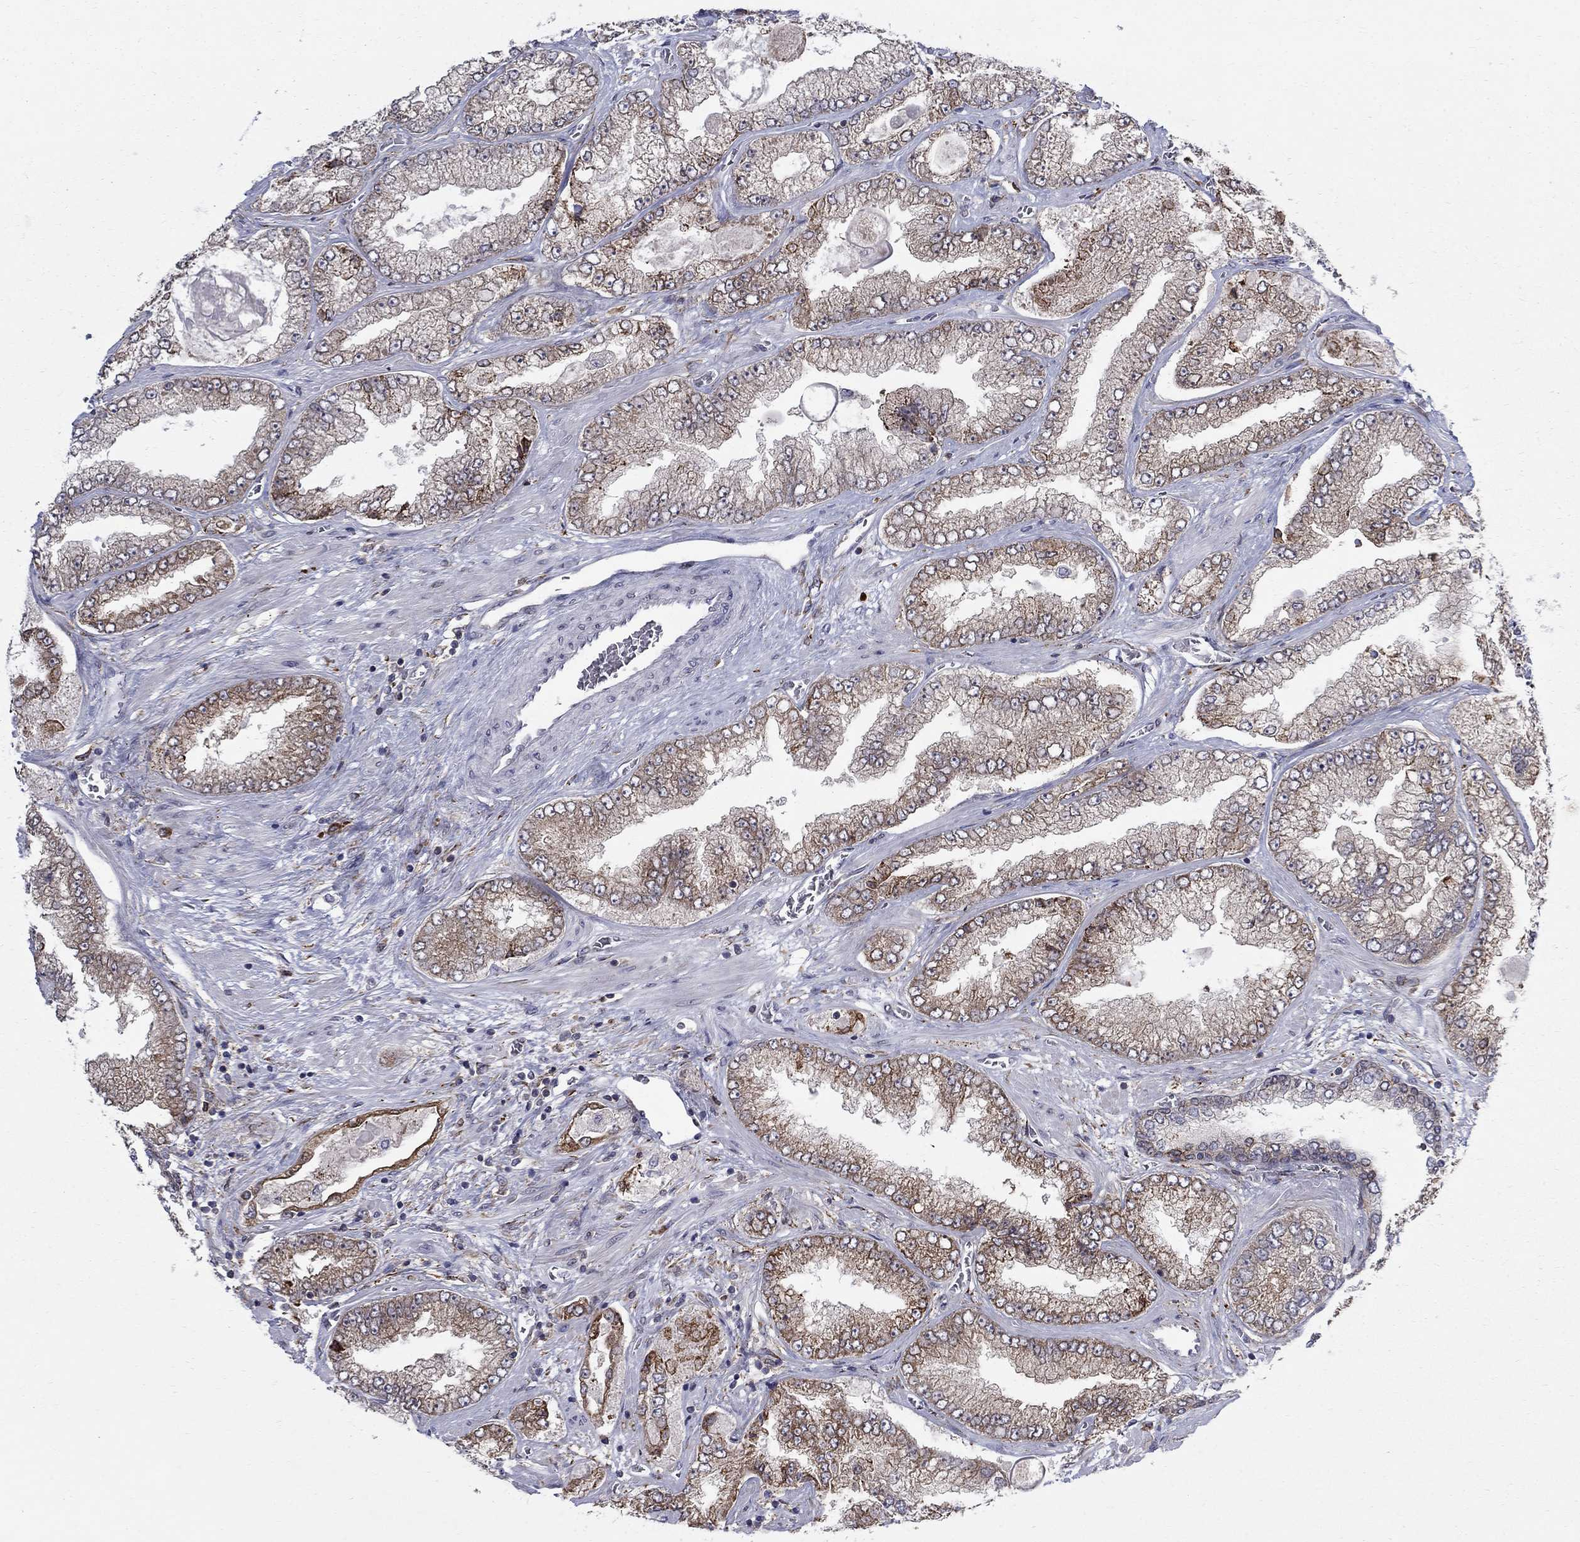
{"staining": {"intensity": "weak", "quantity": "25%-75%", "location": "cytoplasmic/membranous"}, "tissue": "prostate cancer", "cell_type": "Tumor cells", "image_type": "cancer", "snomed": [{"axis": "morphology", "description": "Adenocarcinoma, Low grade"}, {"axis": "topography", "description": "Prostate"}], "caption": "The micrograph demonstrates a brown stain indicating the presence of a protein in the cytoplasmic/membranous of tumor cells in adenocarcinoma (low-grade) (prostate).", "gene": "CAB39L", "patient": {"sex": "male", "age": 57}}